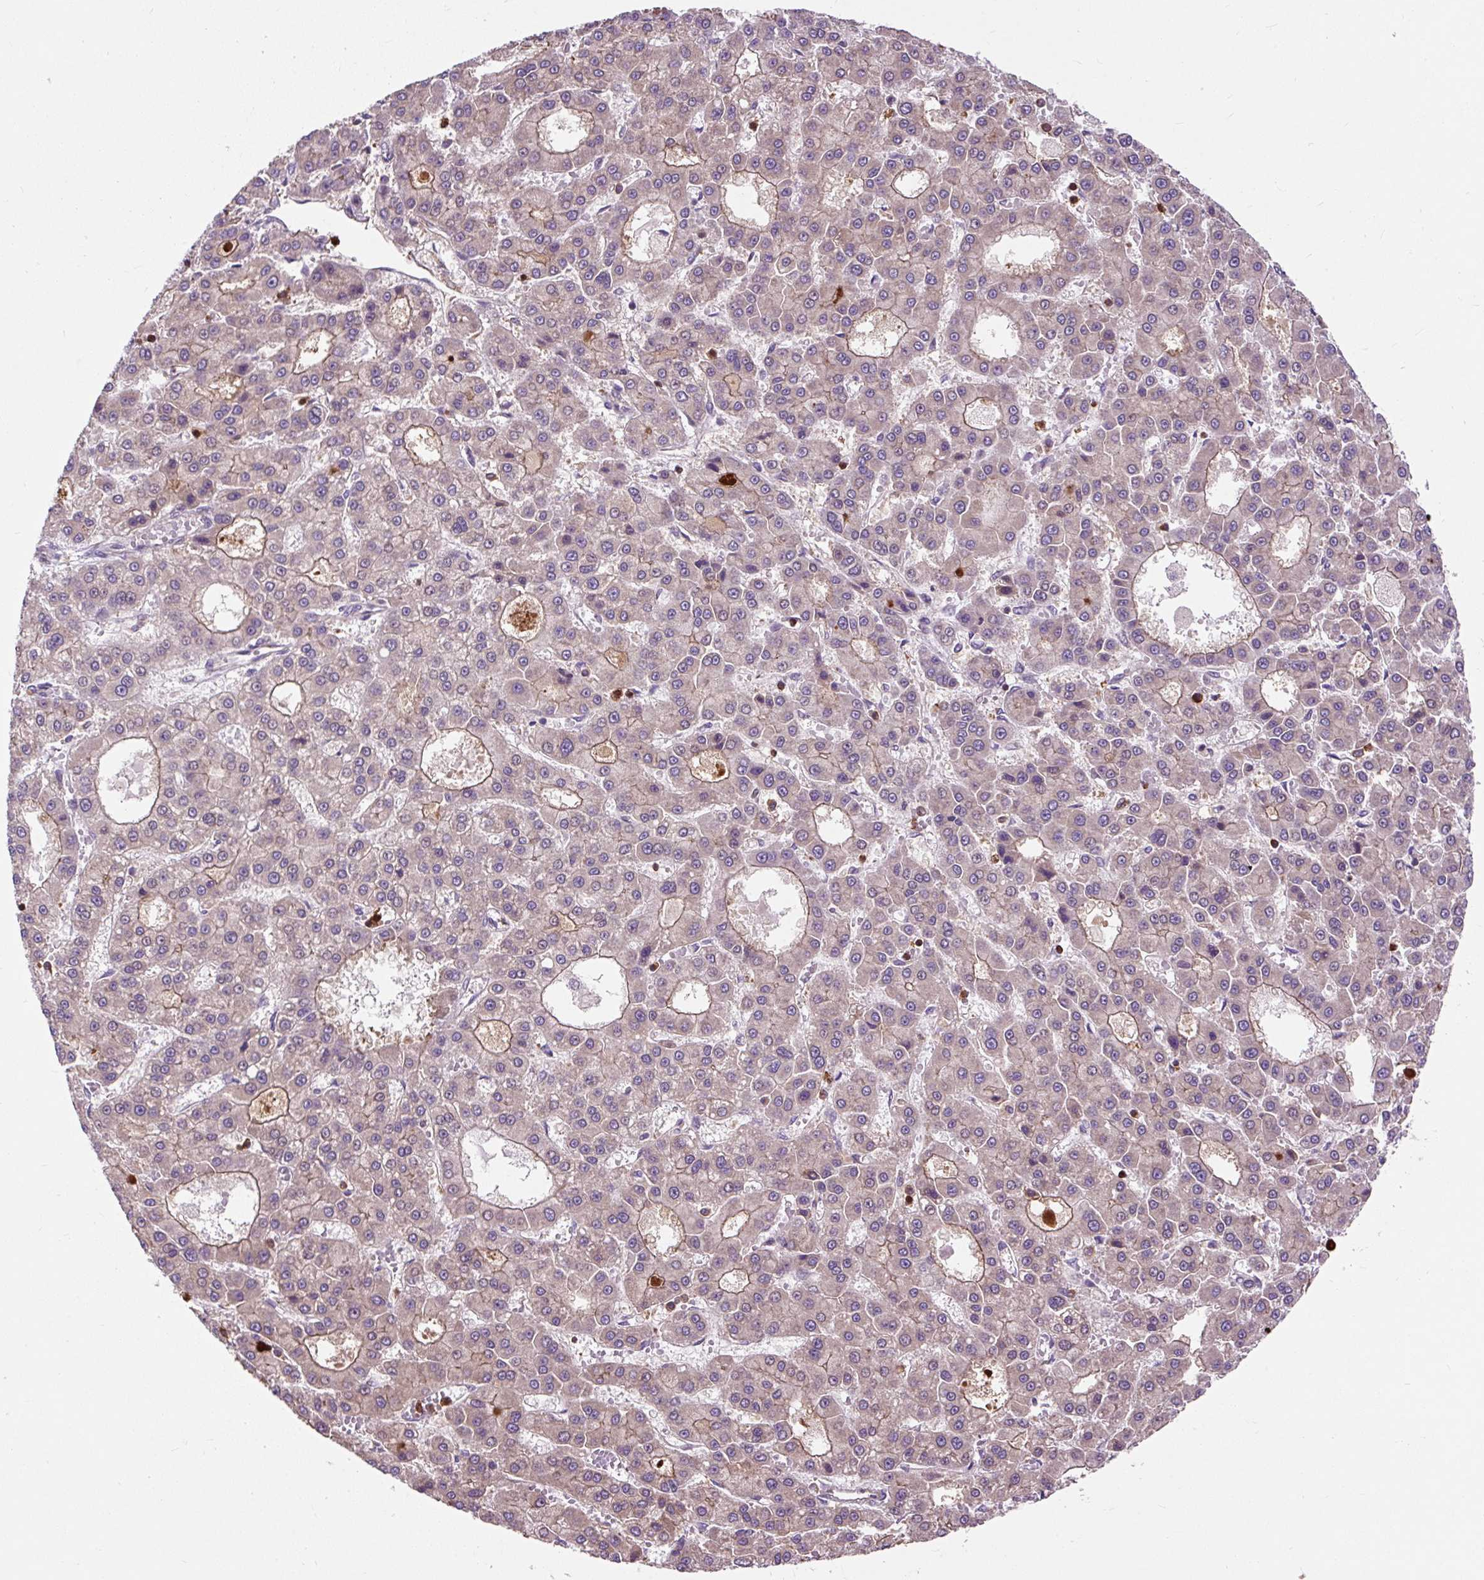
{"staining": {"intensity": "weak", "quantity": "25%-75%", "location": "cytoplasmic/membranous"}, "tissue": "liver cancer", "cell_type": "Tumor cells", "image_type": "cancer", "snomed": [{"axis": "morphology", "description": "Carcinoma, Hepatocellular, NOS"}, {"axis": "topography", "description": "Liver"}], "caption": "This micrograph reveals IHC staining of human liver cancer, with low weak cytoplasmic/membranous positivity in about 25%-75% of tumor cells.", "gene": "CISD3", "patient": {"sex": "male", "age": 70}}